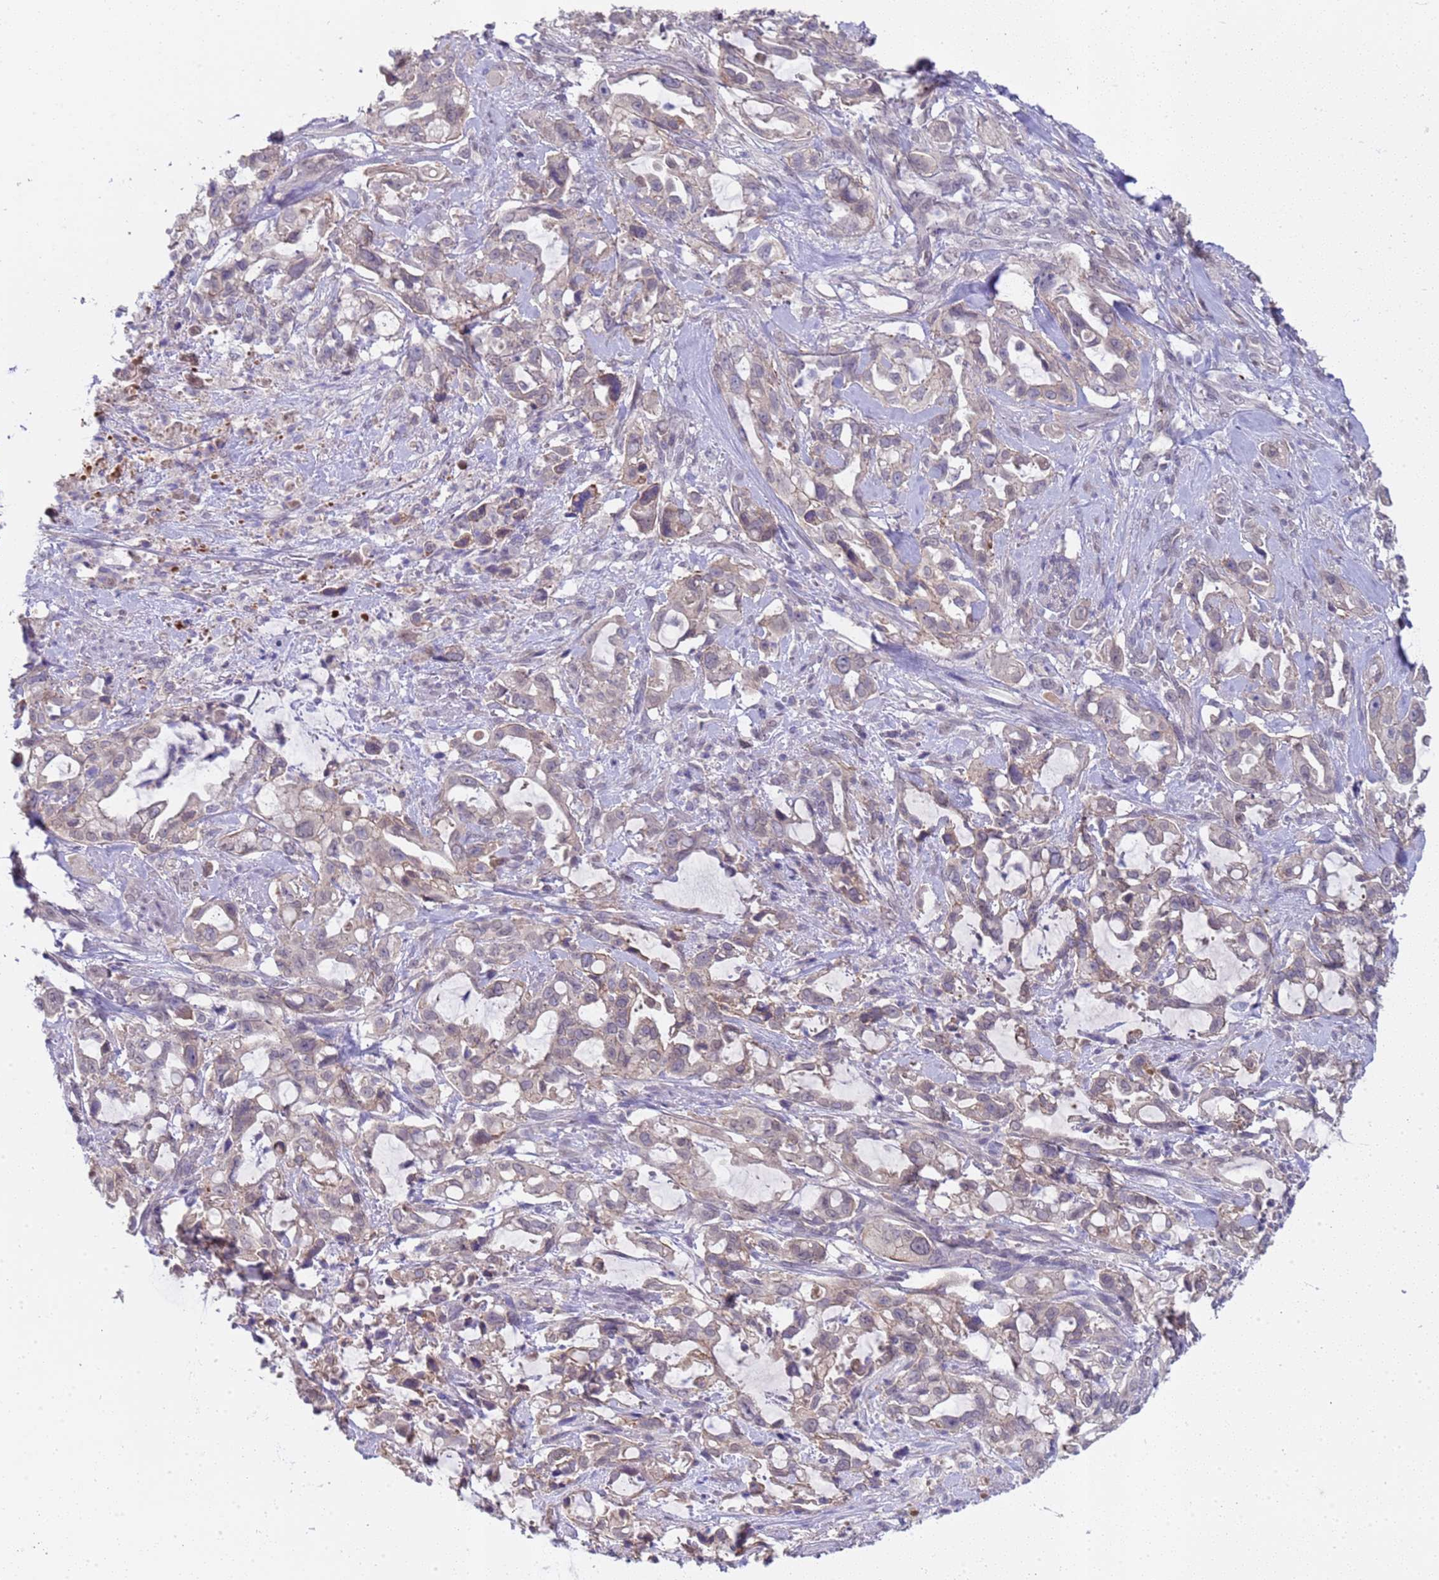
{"staining": {"intensity": "weak", "quantity": "<25%", "location": "cytoplasmic/membranous"}, "tissue": "pancreatic cancer", "cell_type": "Tumor cells", "image_type": "cancer", "snomed": [{"axis": "morphology", "description": "Adenocarcinoma, NOS"}, {"axis": "topography", "description": "Pancreas"}], "caption": "An immunohistochemistry image of adenocarcinoma (pancreatic) is shown. There is no staining in tumor cells of adenocarcinoma (pancreatic). (IHC, brightfield microscopy, high magnification).", "gene": "TRMT10A", "patient": {"sex": "female", "age": 61}}